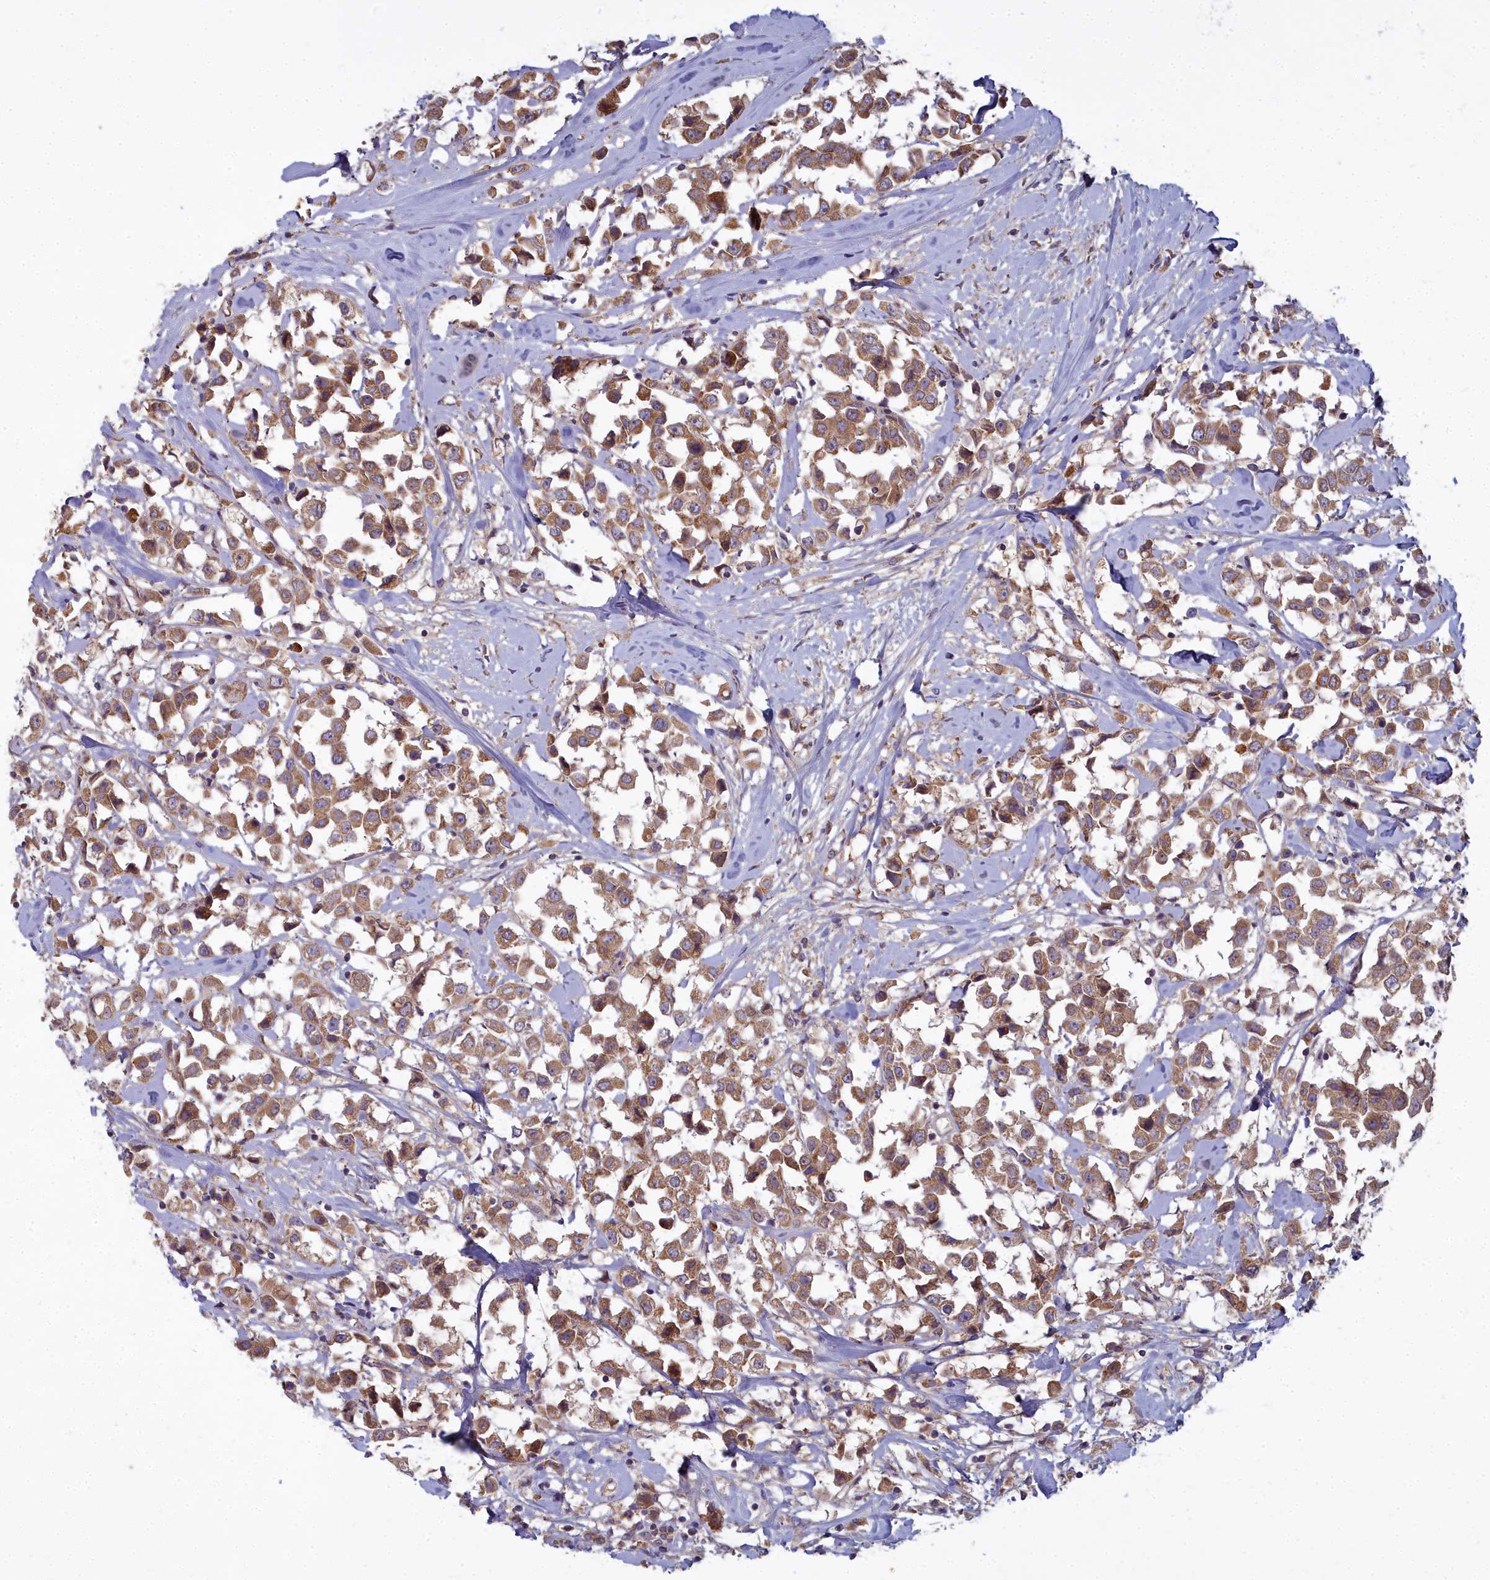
{"staining": {"intensity": "moderate", "quantity": ">75%", "location": "cytoplasmic/membranous"}, "tissue": "breast cancer", "cell_type": "Tumor cells", "image_type": "cancer", "snomed": [{"axis": "morphology", "description": "Duct carcinoma"}, {"axis": "topography", "description": "Breast"}], "caption": "High-power microscopy captured an immunohistochemistry photomicrograph of breast cancer, revealing moderate cytoplasmic/membranous staining in about >75% of tumor cells.", "gene": "CCDC167", "patient": {"sex": "female", "age": 61}}